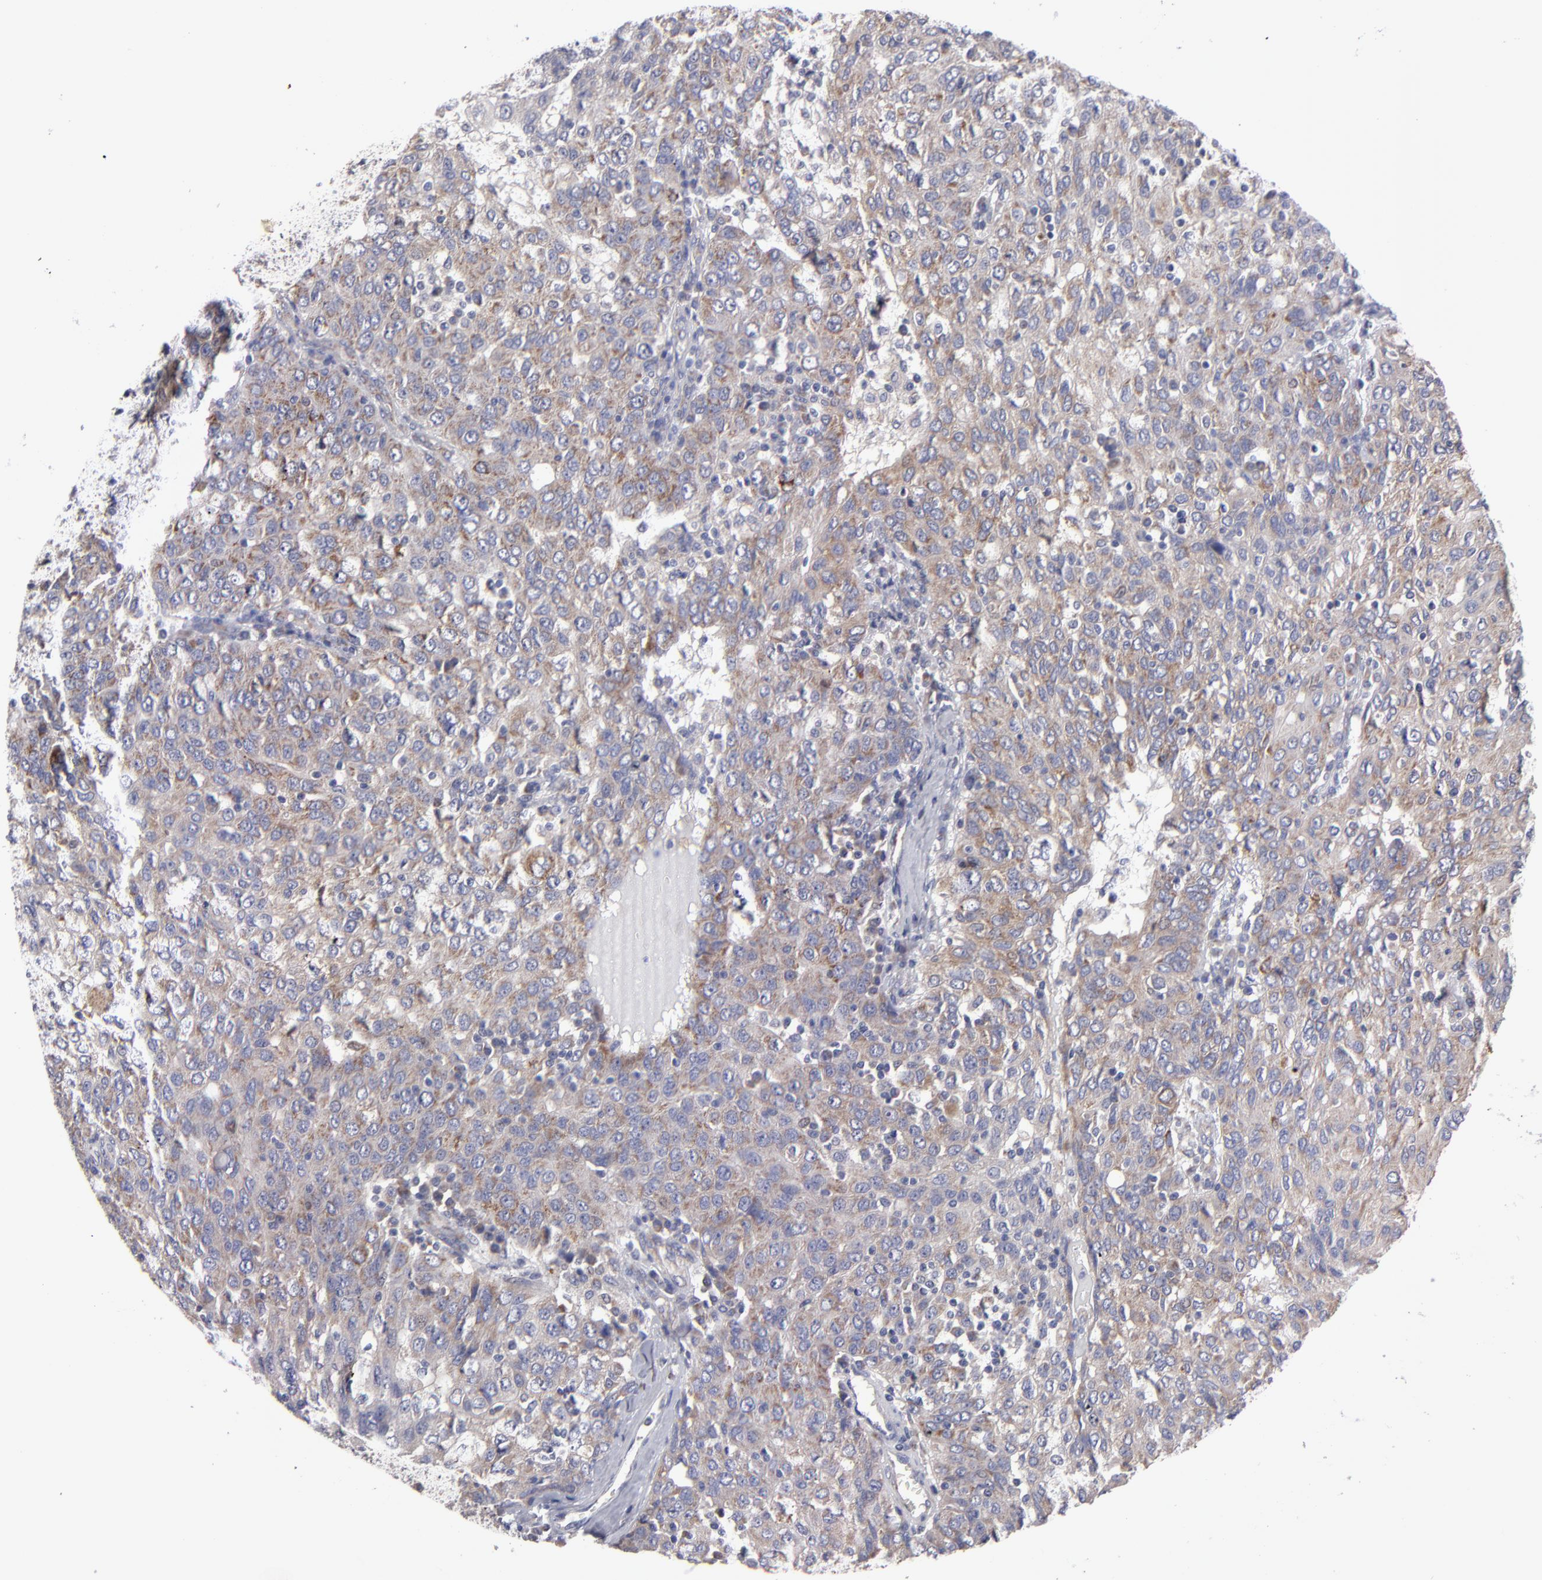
{"staining": {"intensity": "moderate", "quantity": ">75%", "location": "cytoplasmic/membranous"}, "tissue": "ovarian cancer", "cell_type": "Tumor cells", "image_type": "cancer", "snomed": [{"axis": "morphology", "description": "Carcinoma, endometroid"}, {"axis": "topography", "description": "Ovary"}], "caption": "IHC photomicrograph of neoplastic tissue: human endometroid carcinoma (ovarian) stained using immunohistochemistry (IHC) exhibits medium levels of moderate protein expression localized specifically in the cytoplasmic/membranous of tumor cells, appearing as a cytoplasmic/membranous brown color.", "gene": "HCCS", "patient": {"sex": "female", "age": 50}}